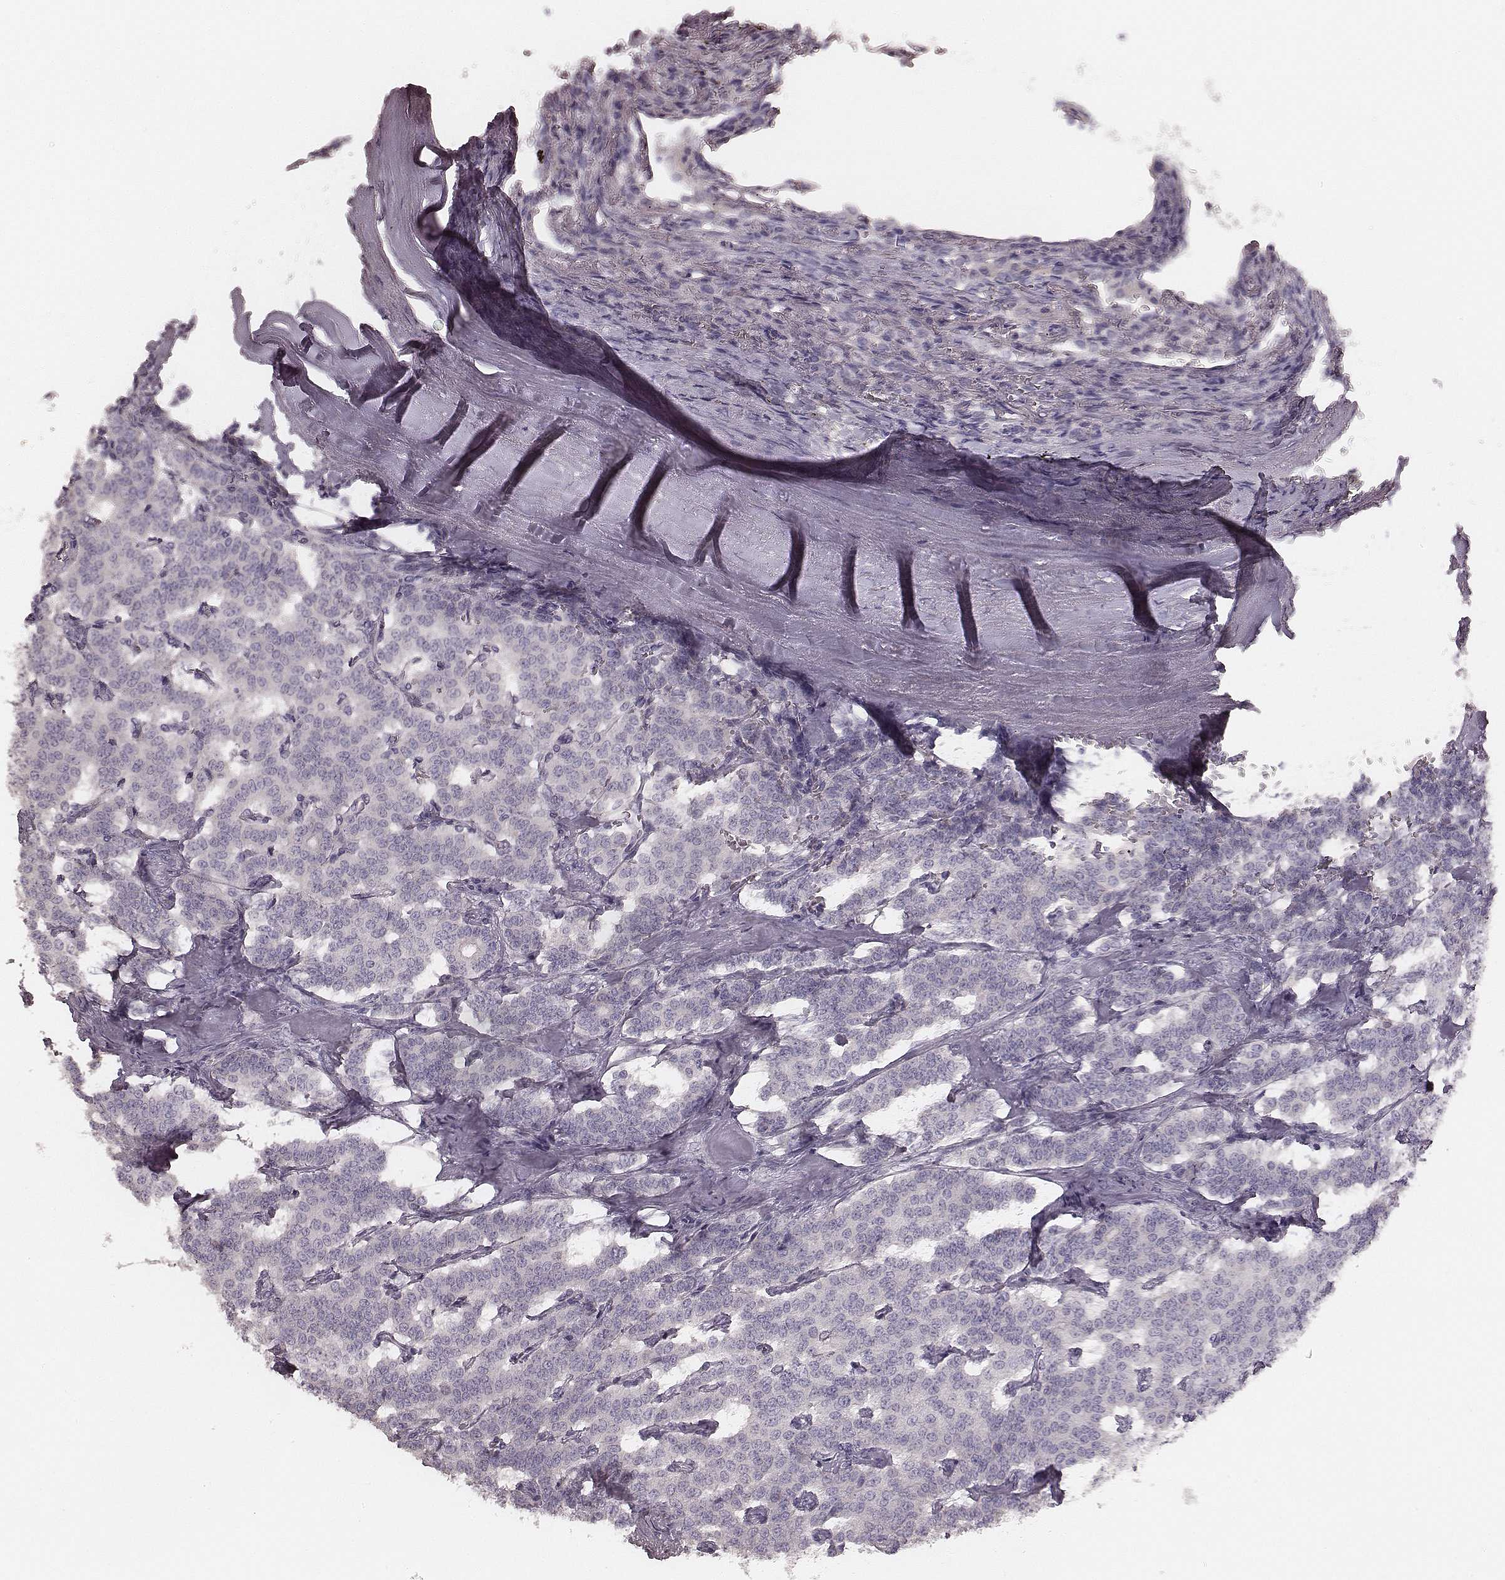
{"staining": {"intensity": "negative", "quantity": "none", "location": "none"}, "tissue": "carcinoid", "cell_type": "Tumor cells", "image_type": "cancer", "snomed": [{"axis": "morphology", "description": "Carcinoid, malignant, NOS"}, {"axis": "topography", "description": "Lung"}], "caption": "This is an immunohistochemistry (IHC) photomicrograph of carcinoid. There is no expression in tumor cells.", "gene": "ZP4", "patient": {"sex": "female", "age": 46}}